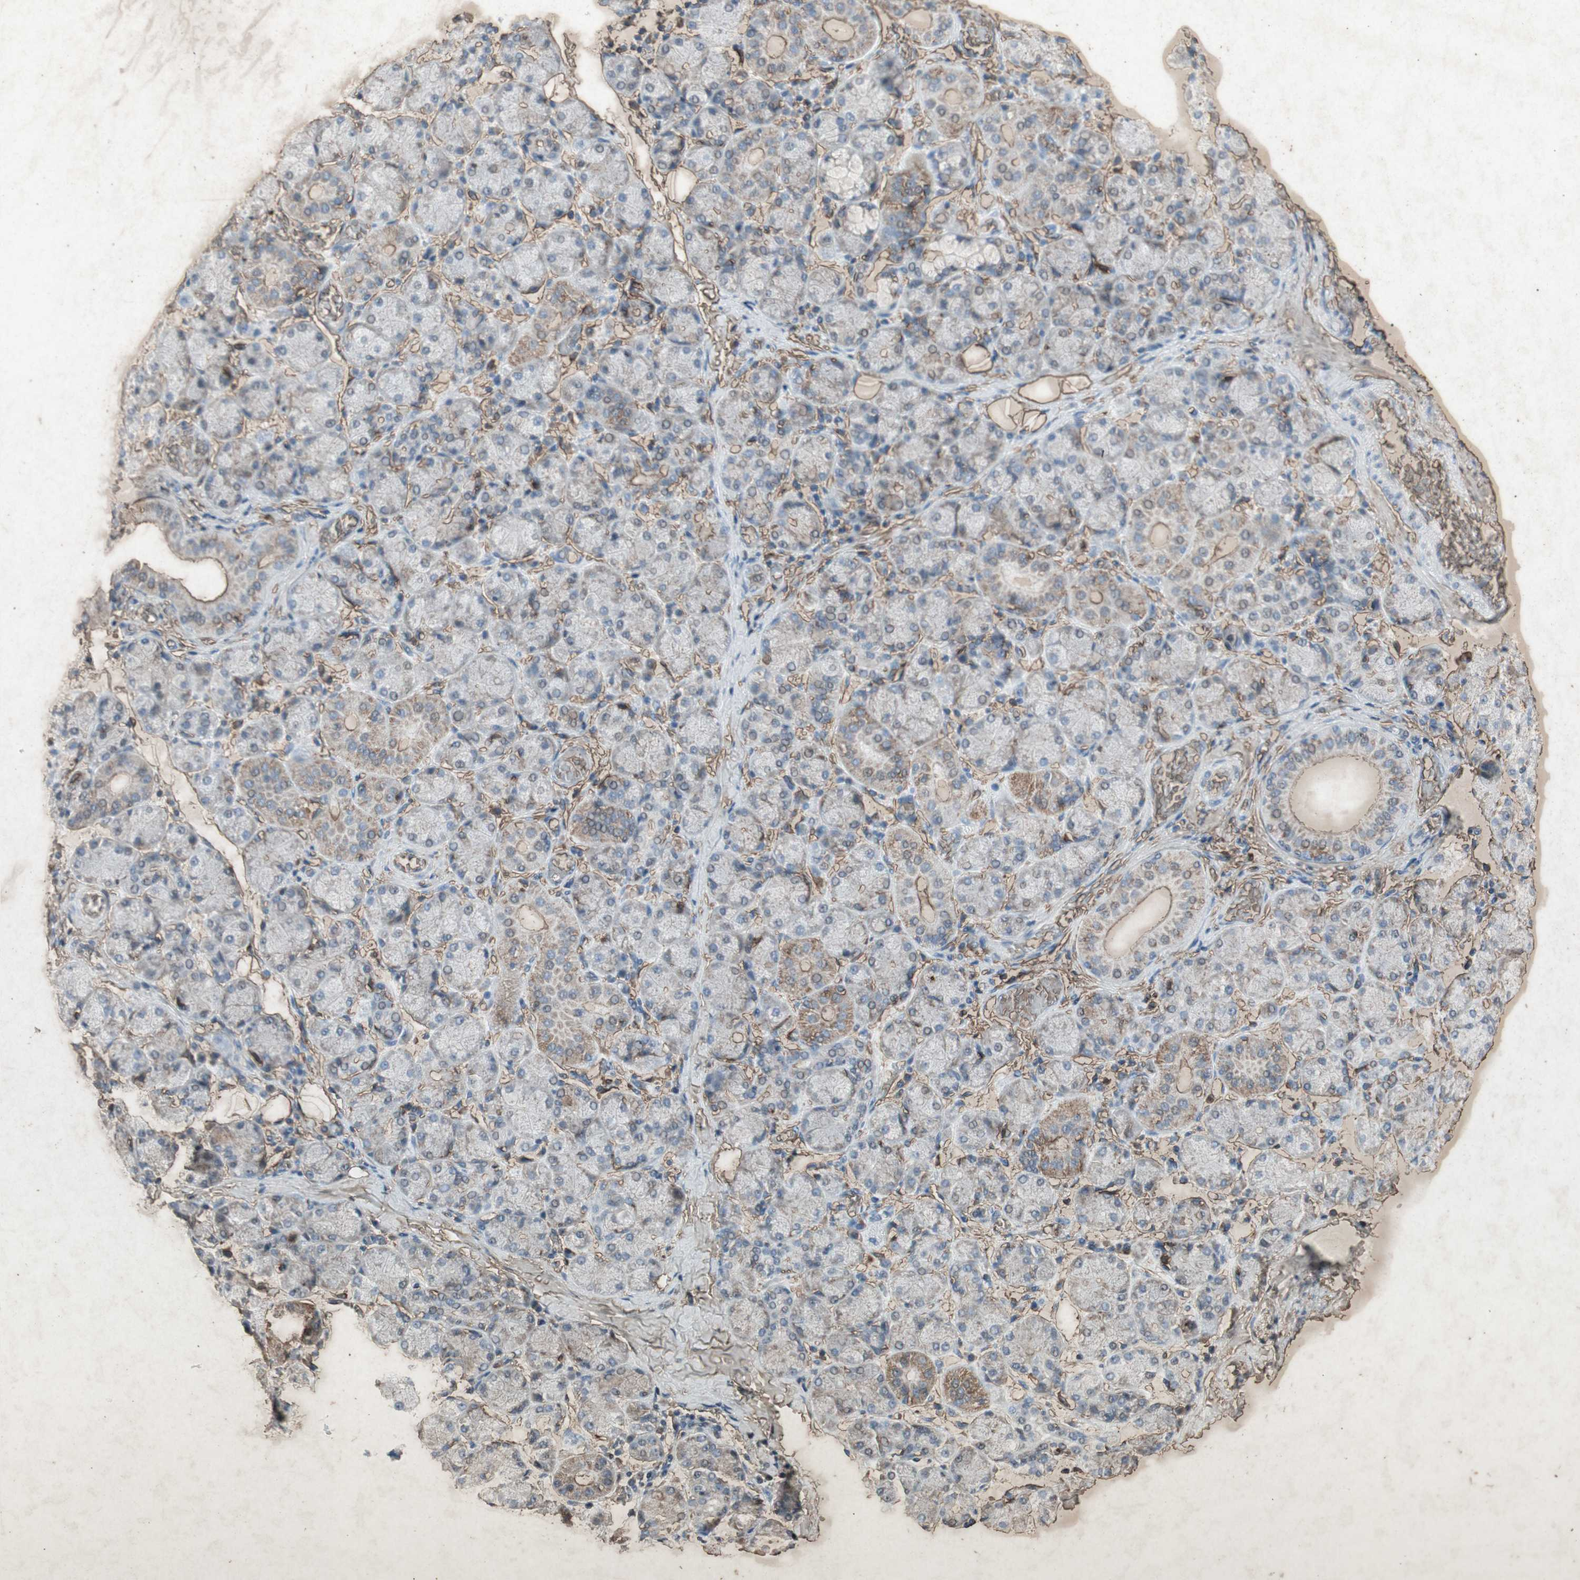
{"staining": {"intensity": "moderate", "quantity": "<25%", "location": "cytoplasmic/membranous"}, "tissue": "salivary gland", "cell_type": "Glandular cells", "image_type": "normal", "snomed": [{"axis": "morphology", "description": "Normal tissue, NOS"}, {"axis": "topography", "description": "Salivary gland"}], "caption": "Immunohistochemical staining of unremarkable salivary gland demonstrates low levels of moderate cytoplasmic/membranous staining in approximately <25% of glandular cells.", "gene": "TYROBP", "patient": {"sex": "female", "age": 24}}